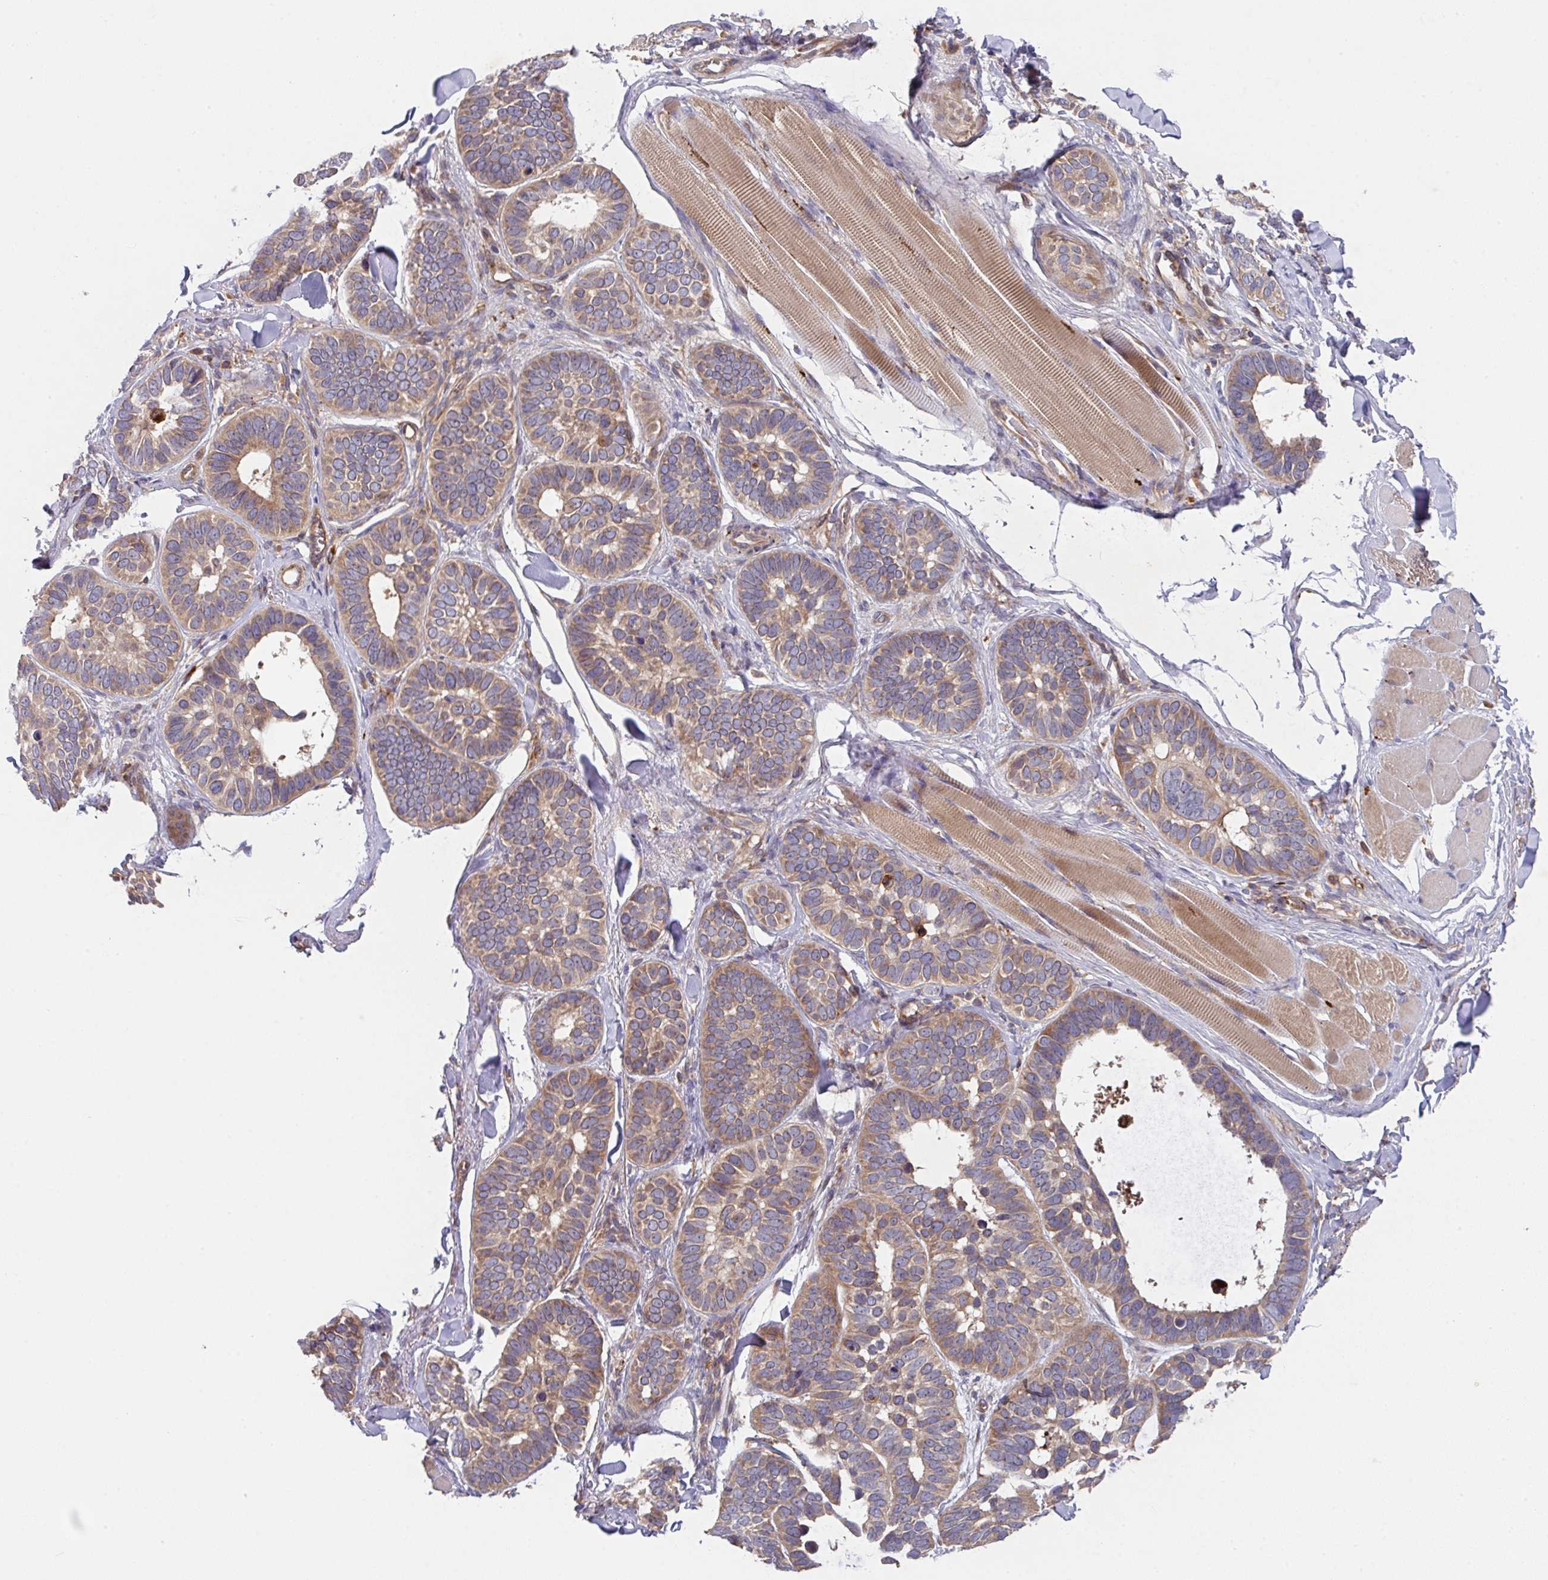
{"staining": {"intensity": "moderate", "quantity": ">75%", "location": "cytoplasmic/membranous"}, "tissue": "skin cancer", "cell_type": "Tumor cells", "image_type": "cancer", "snomed": [{"axis": "morphology", "description": "Basal cell carcinoma"}, {"axis": "topography", "description": "Skin"}], "caption": "Protein analysis of skin cancer (basal cell carcinoma) tissue reveals moderate cytoplasmic/membranous positivity in approximately >75% of tumor cells.", "gene": "TRIM14", "patient": {"sex": "male", "age": 62}}